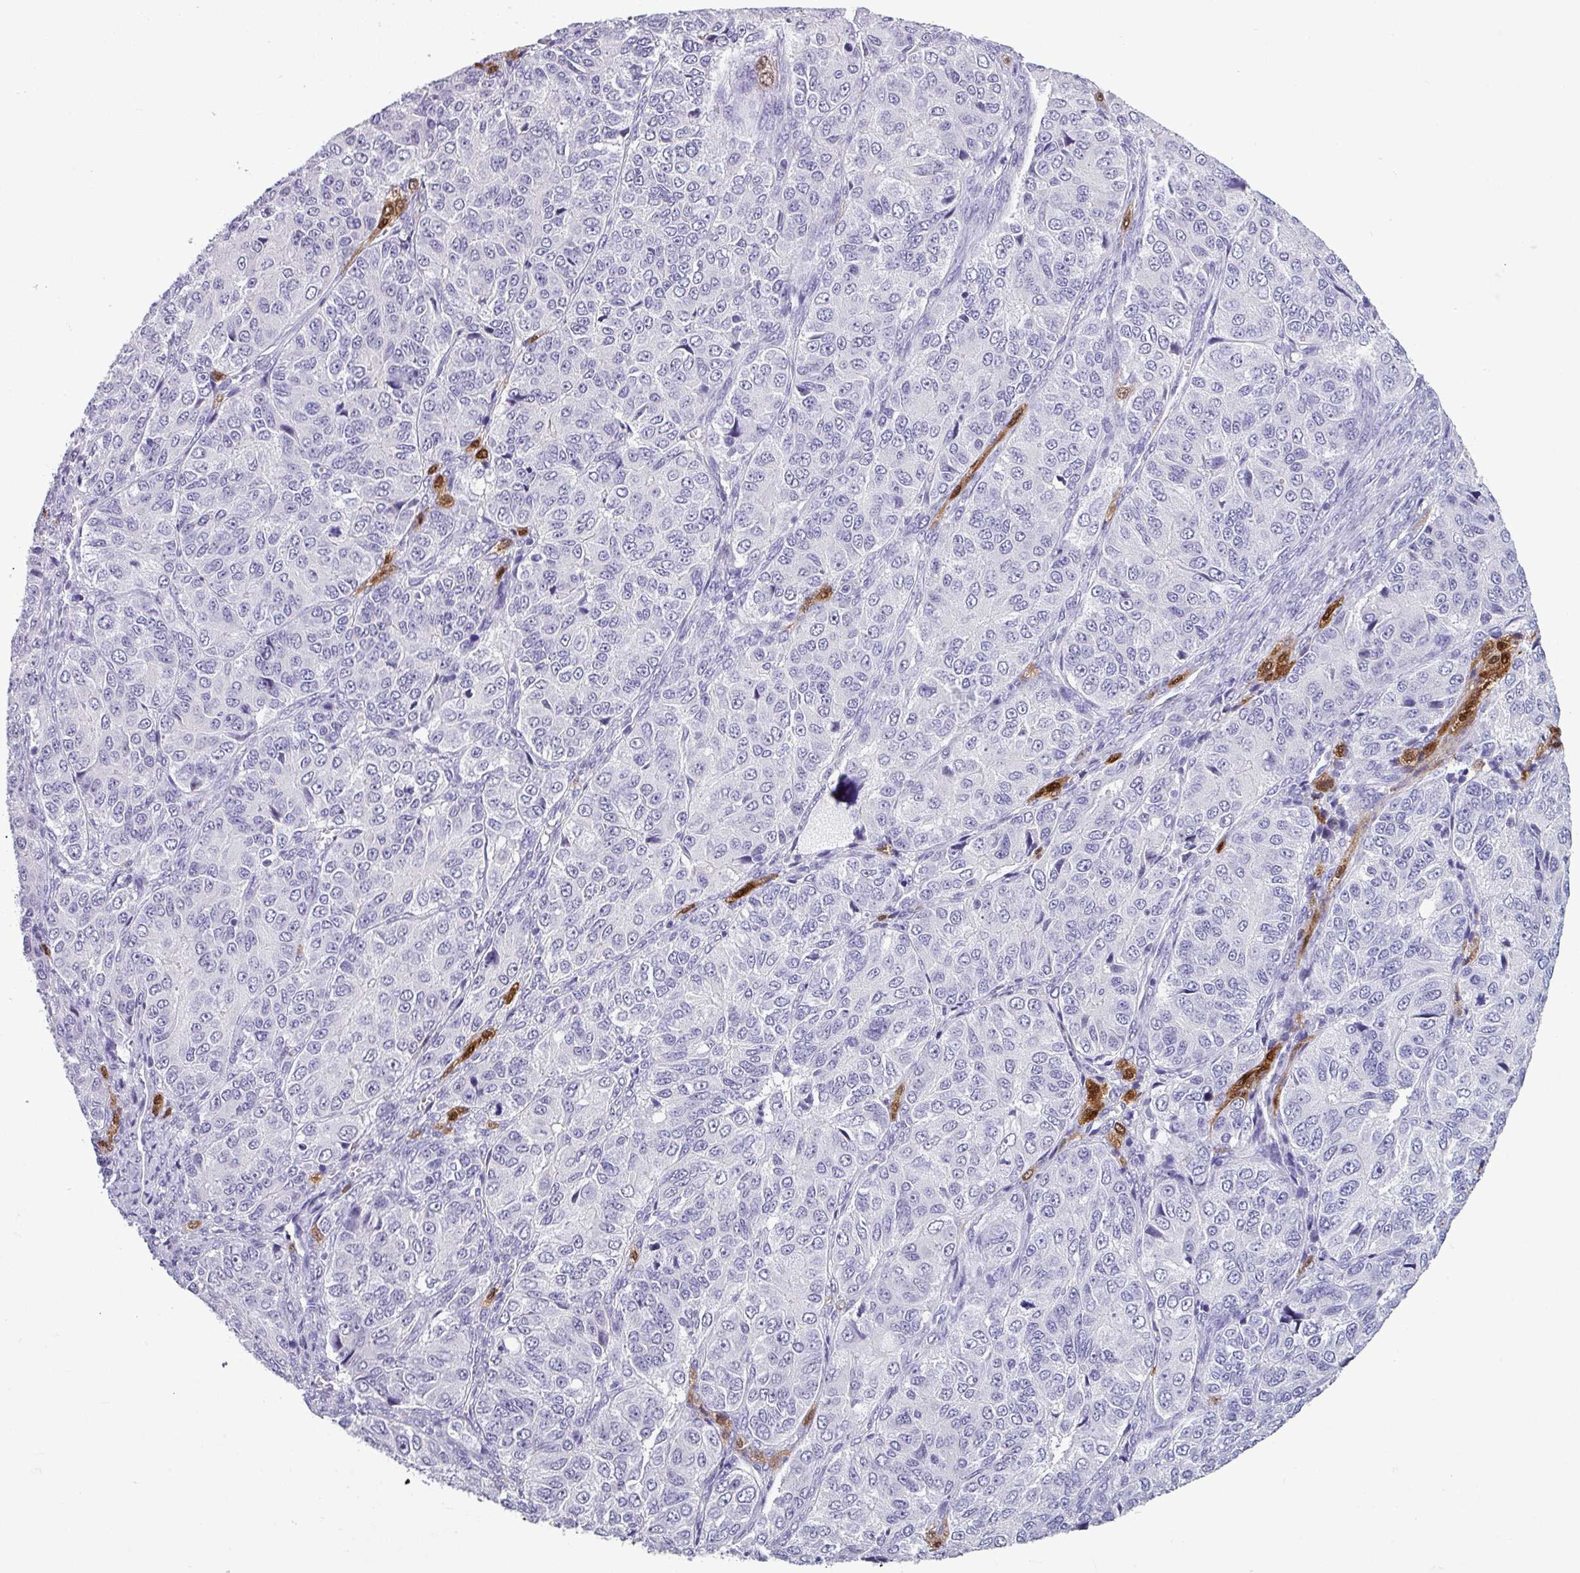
{"staining": {"intensity": "negative", "quantity": "none", "location": "none"}, "tissue": "ovarian cancer", "cell_type": "Tumor cells", "image_type": "cancer", "snomed": [{"axis": "morphology", "description": "Carcinoma, endometroid"}, {"axis": "topography", "description": "Ovary"}], "caption": "A histopathology image of endometroid carcinoma (ovarian) stained for a protein shows no brown staining in tumor cells. (DAB (3,3'-diaminobenzidine) immunohistochemistry with hematoxylin counter stain).", "gene": "SRGAP1", "patient": {"sex": "female", "age": 51}}